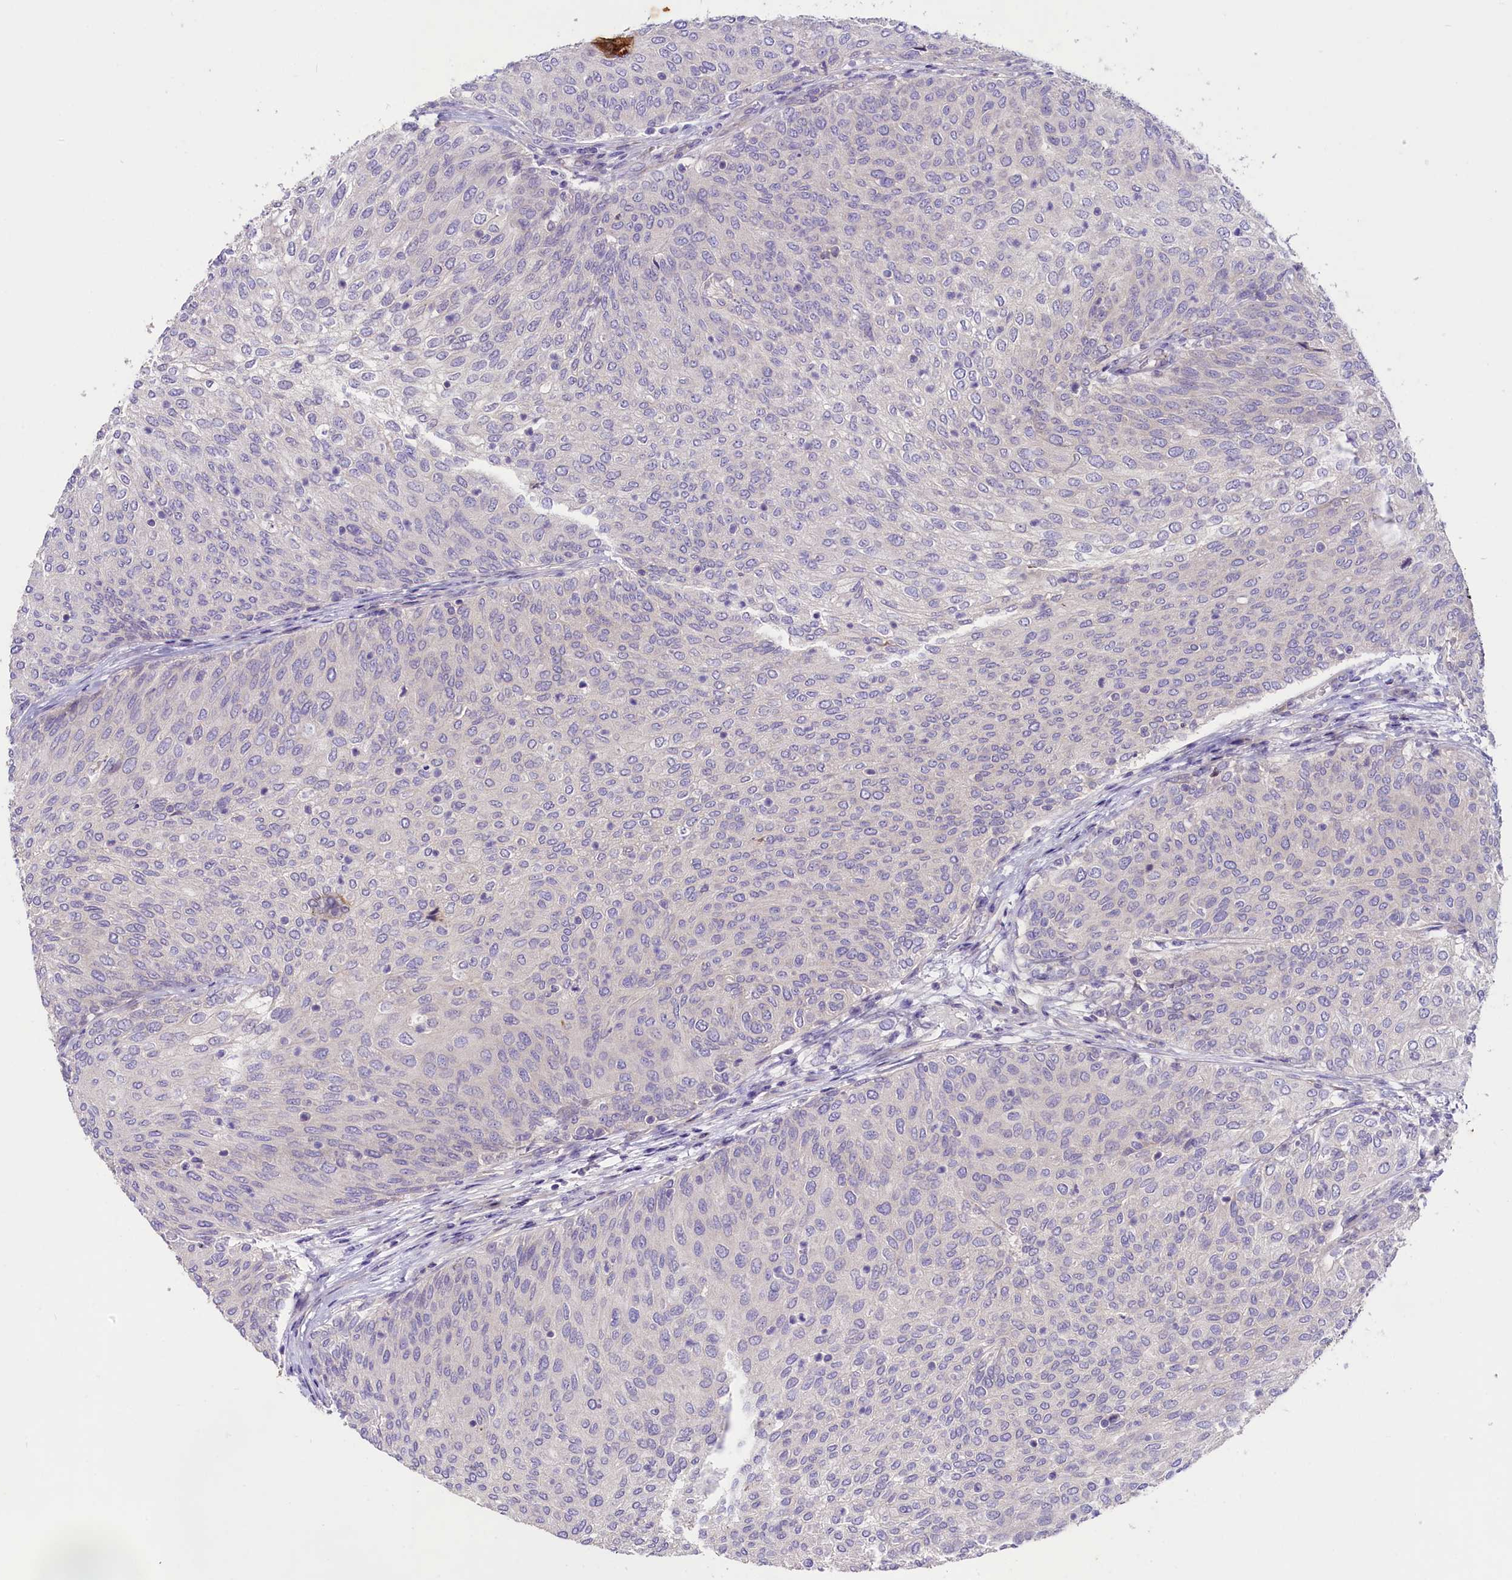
{"staining": {"intensity": "negative", "quantity": "none", "location": "none"}, "tissue": "urothelial cancer", "cell_type": "Tumor cells", "image_type": "cancer", "snomed": [{"axis": "morphology", "description": "Urothelial carcinoma, Low grade"}, {"axis": "topography", "description": "Urinary bladder"}], "caption": "There is no significant expression in tumor cells of urothelial cancer. The staining was performed using DAB (3,3'-diaminobenzidine) to visualize the protein expression in brown, while the nuclei were stained in blue with hematoxylin (Magnification: 20x).", "gene": "CD99L2", "patient": {"sex": "female", "age": 79}}